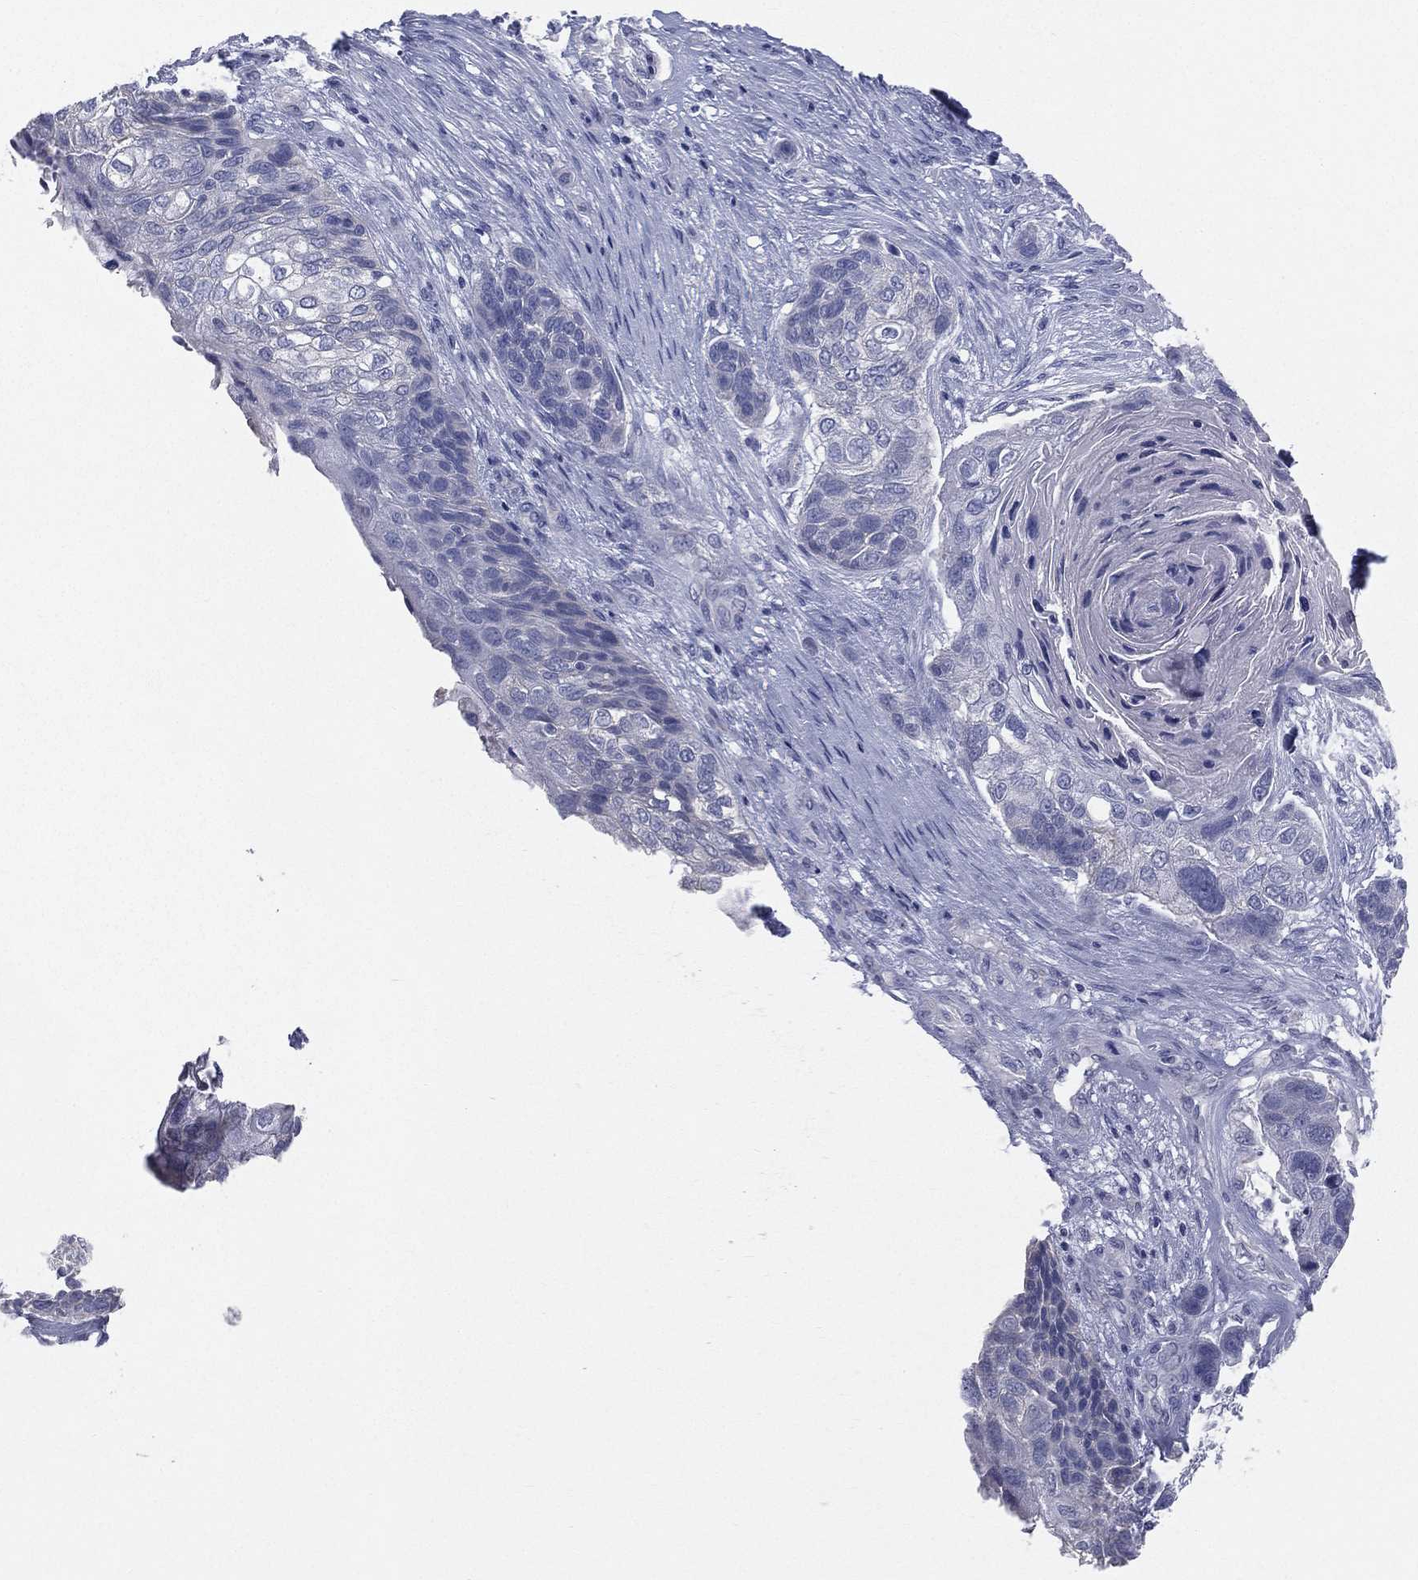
{"staining": {"intensity": "negative", "quantity": "none", "location": "none"}, "tissue": "lung cancer", "cell_type": "Tumor cells", "image_type": "cancer", "snomed": [{"axis": "morphology", "description": "Squamous cell carcinoma, NOS"}, {"axis": "topography", "description": "Lung"}], "caption": "Micrograph shows no significant protein staining in tumor cells of lung cancer (squamous cell carcinoma).", "gene": "STK31", "patient": {"sex": "male", "age": 69}}